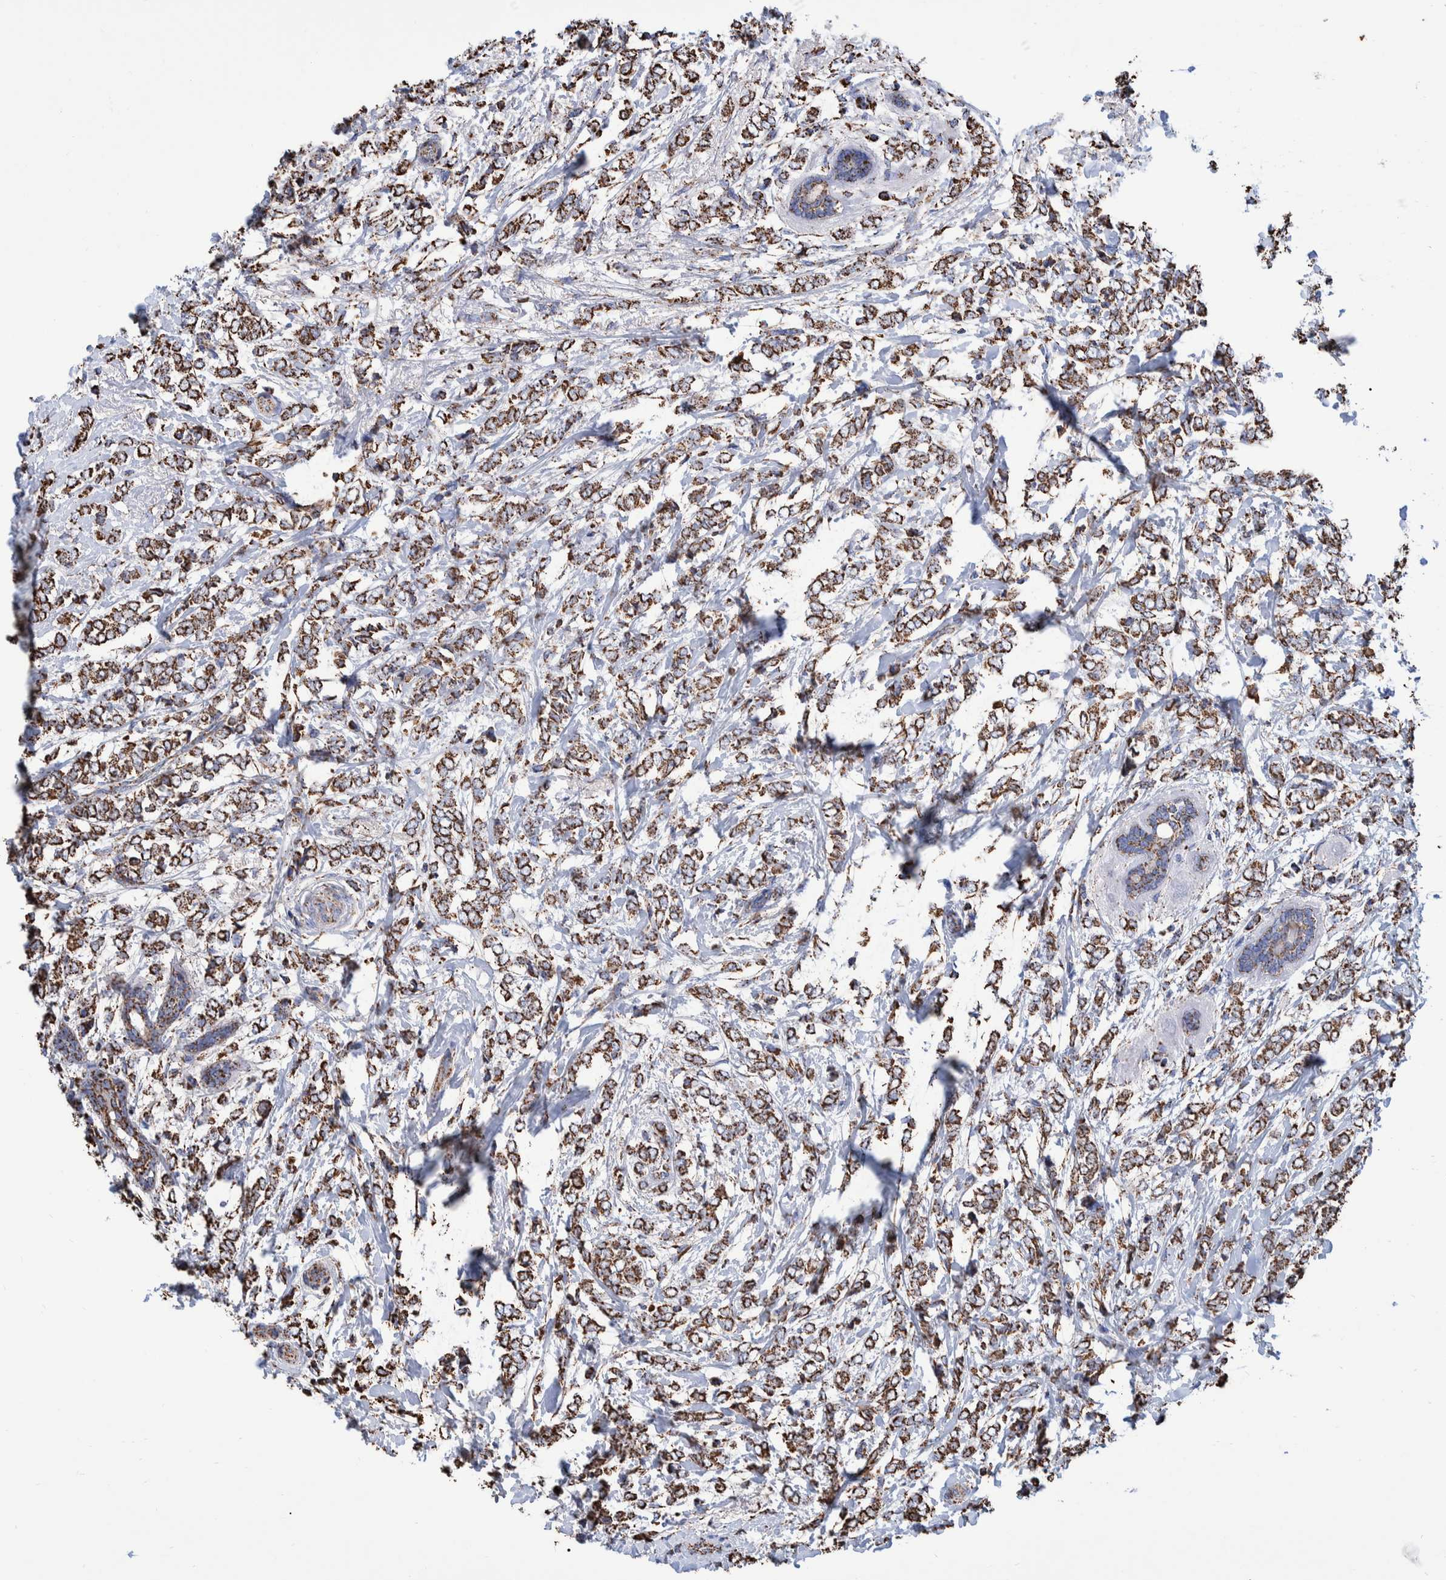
{"staining": {"intensity": "strong", "quantity": ">75%", "location": "cytoplasmic/membranous"}, "tissue": "breast cancer", "cell_type": "Tumor cells", "image_type": "cancer", "snomed": [{"axis": "morphology", "description": "Normal tissue, NOS"}, {"axis": "morphology", "description": "Lobular carcinoma"}, {"axis": "topography", "description": "Breast"}], "caption": "Immunohistochemical staining of breast cancer reveals strong cytoplasmic/membranous protein expression in approximately >75% of tumor cells. (Stains: DAB (3,3'-diaminobenzidine) in brown, nuclei in blue, Microscopy: brightfield microscopy at high magnification).", "gene": "VPS26C", "patient": {"sex": "female", "age": 47}}